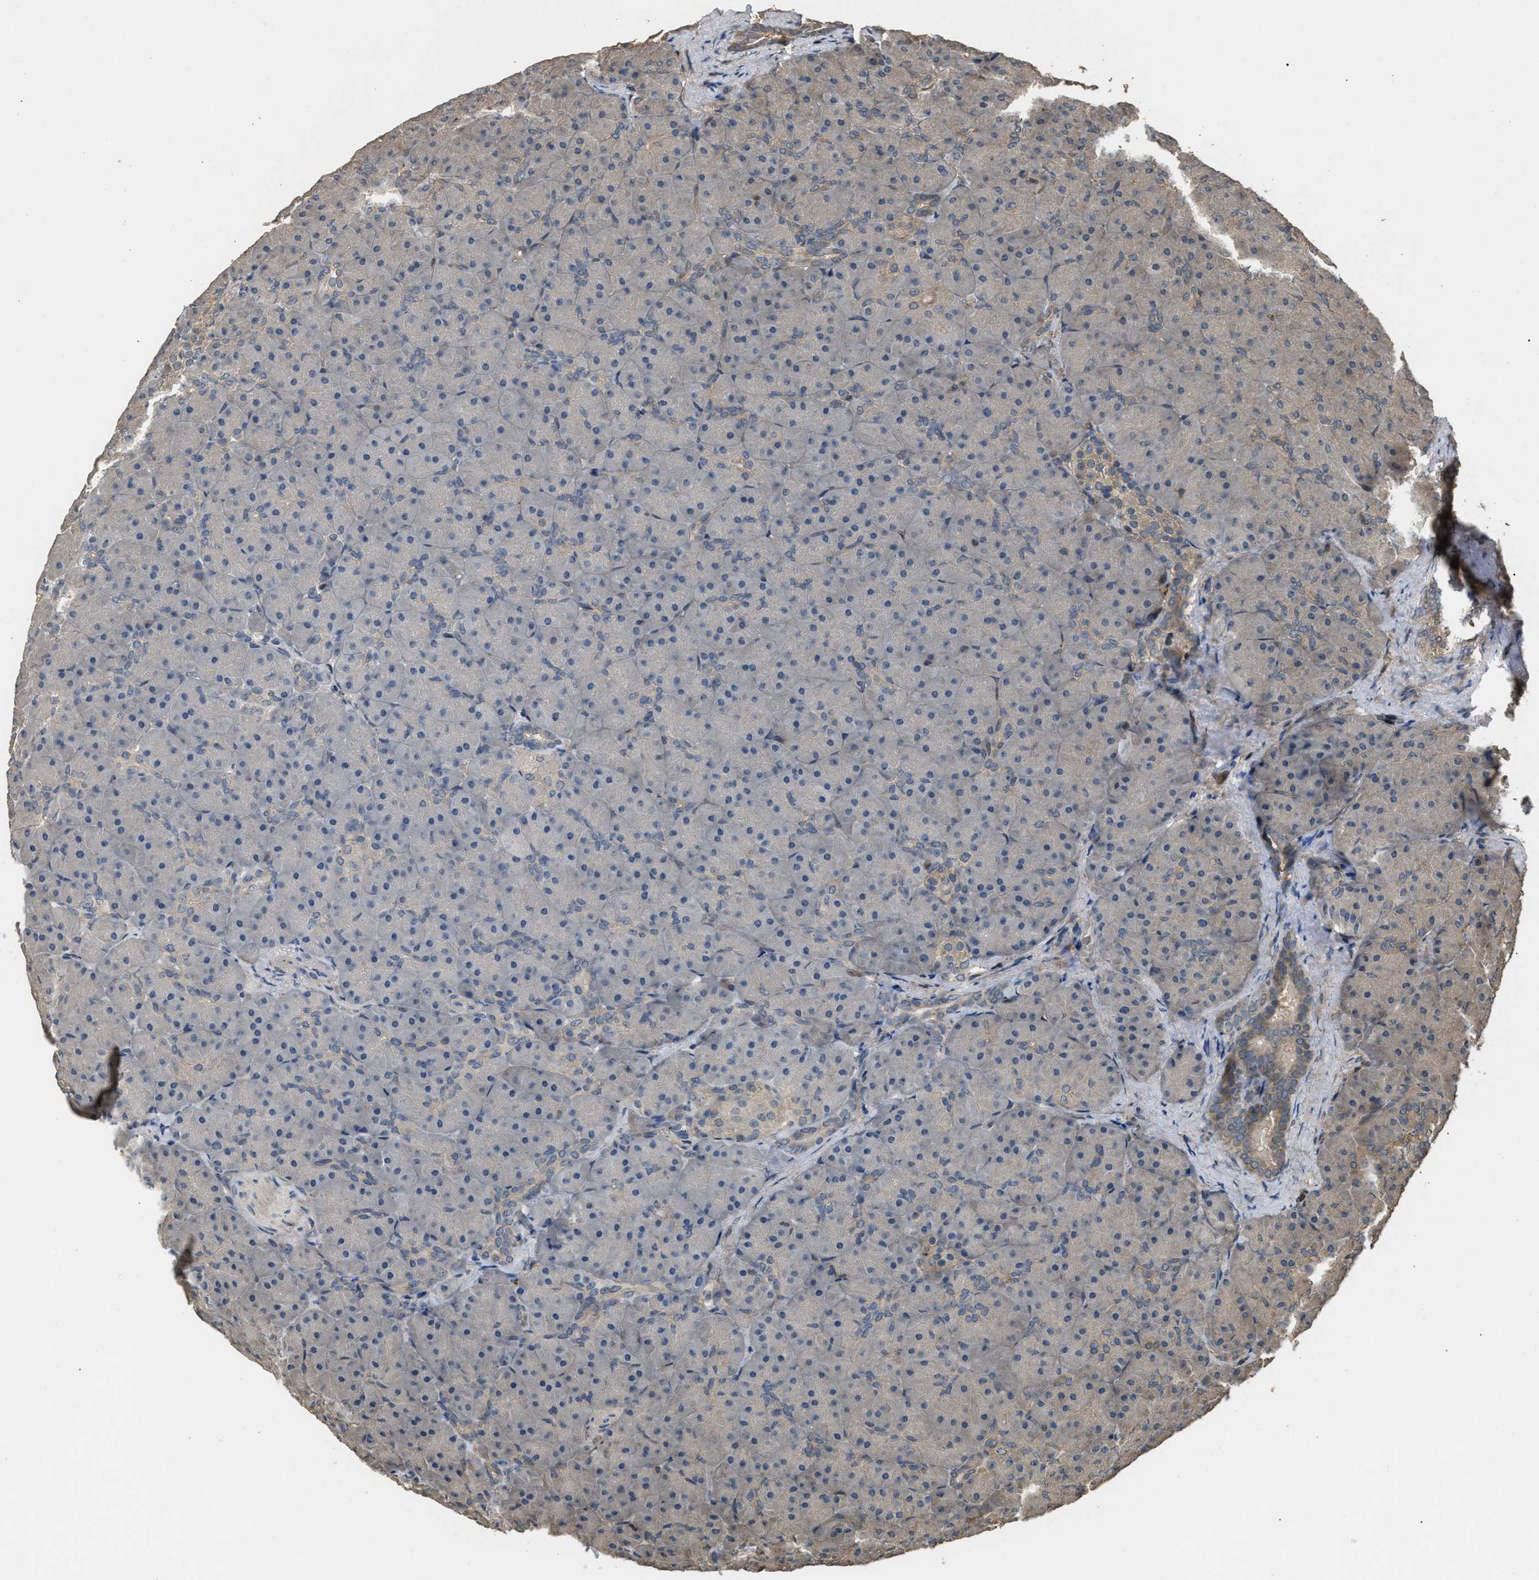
{"staining": {"intensity": "negative", "quantity": "none", "location": "none"}, "tissue": "pancreas", "cell_type": "Exocrine glandular cells", "image_type": "normal", "snomed": [{"axis": "morphology", "description": "Normal tissue, NOS"}, {"axis": "topography", "description": "Pancreas"}], "caption": "Normal pancreas was stained to show a protein in brown. There is no significant positivity in exocrine glandular cells.", "gene": "ARHGDIA", "patient": {"sex": "male", "age": 66}}